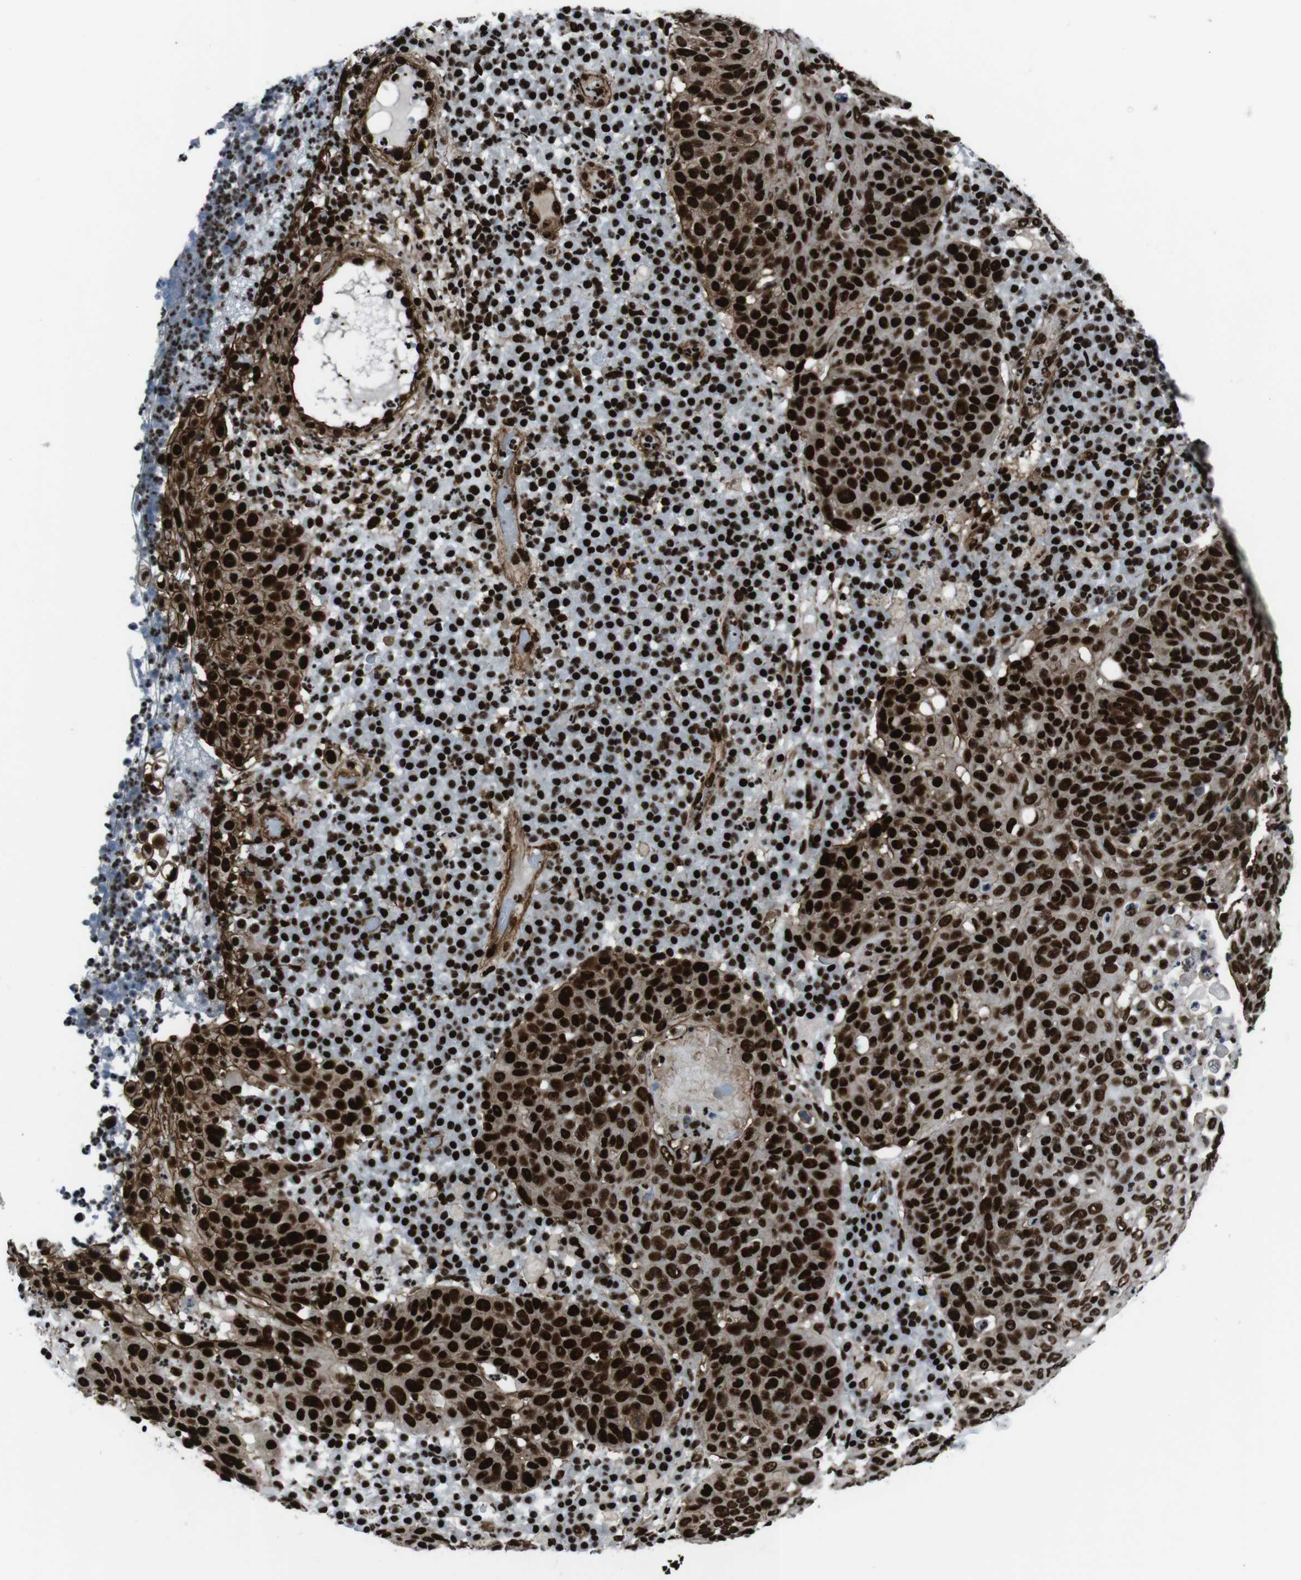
{"staining": {"intensity": "strong", "quantity": ">75%", "location": "cytoplasmic/membranous,nuclear"}, "tissue": "skin cancer", "cell_type": "Tumor cells", "image_type": "cancer", "snomed": [{"axis": "morphology", "description": "Squamous cell carcinoma in situ, NOS"}, {"axis": "morphology", "description": "Squamous cell carcinoma, NOS"}, {"axis": "topography", "description": "Skin"}], "caption": "Strong cytoplasmic/membranous and nuclear expression is present in about >75% of tumor cells in skin squamous cell carcinoma in situ.", "gene": "HNRNPU", "patient": {"sex": "male", "age": 93}}